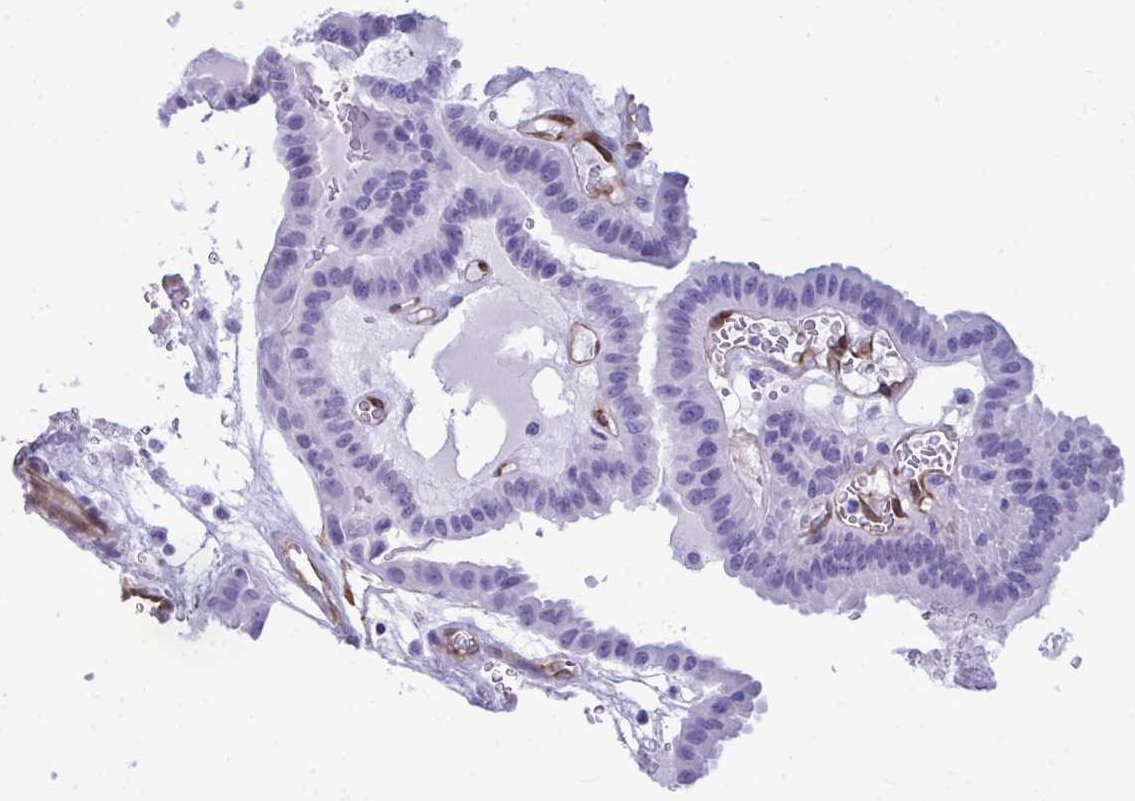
{"staining": {"intensity": "negative", "quantity": "none", "location": "none"}, "tissue": "thyroid cancer", "cell_type": "Tumor cells", "image_type": "cancer", "snomed": [{"axis": "morphology", "description": "Papillary adenocarcinoma, NOS"}, {"axis": "topography", "description": "Thyroid gland"}], "caption": "Protein analysis of thyroid papillary adenocarcinoma reveals no significant positivity in tumor cells. The staining is performed using DAB (3,3'-diaminobenzidine) brown chromogen with nuclei counter-stained in using hematoxylin.", "gene": "LIMS2", "patient": {"sex": "male", "age": 87}}